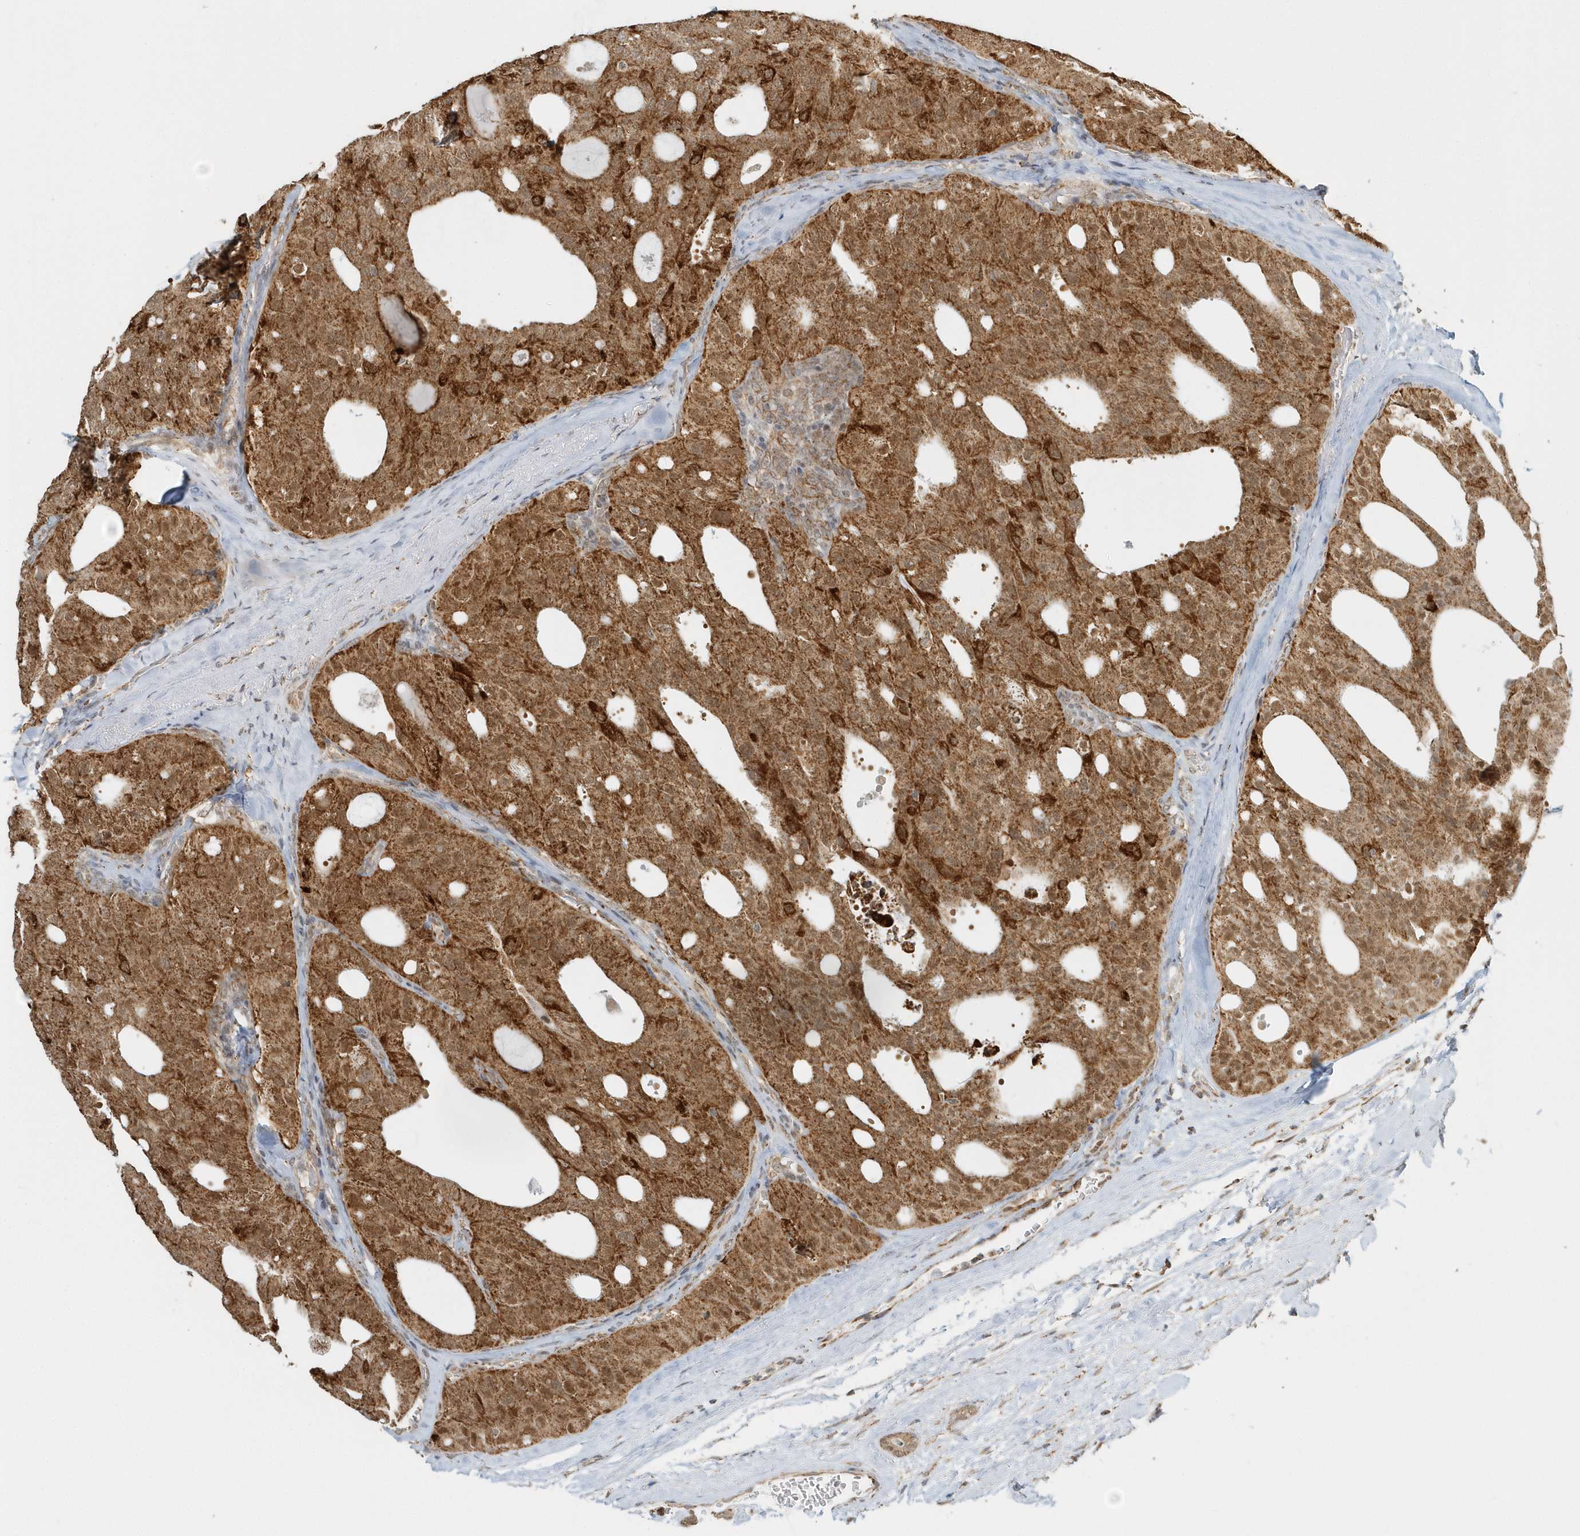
{"staining": {"intensity": "strong", "quantity": ">75%", "location": "cytoplasmic/membranous,nuclear"}, "tissue": "thyroid cancer", "cell_type": "Tumor cells", "image_type": "cancer", "snomed": [{"axis": "morphology", "description": "Follicular adenoma carcinoma, NOS"}, {"axis": "topography", "description": "Thyroid gland"}], "caption": "Strong cytoplasmic/membranous and nuclear protein positivity is present in about >75% of tumor cells in thyroid cancer (follicular adenoma carcinoma).", "gene": "PSMD6", "patient": {"sex": "male", "age": 75}}